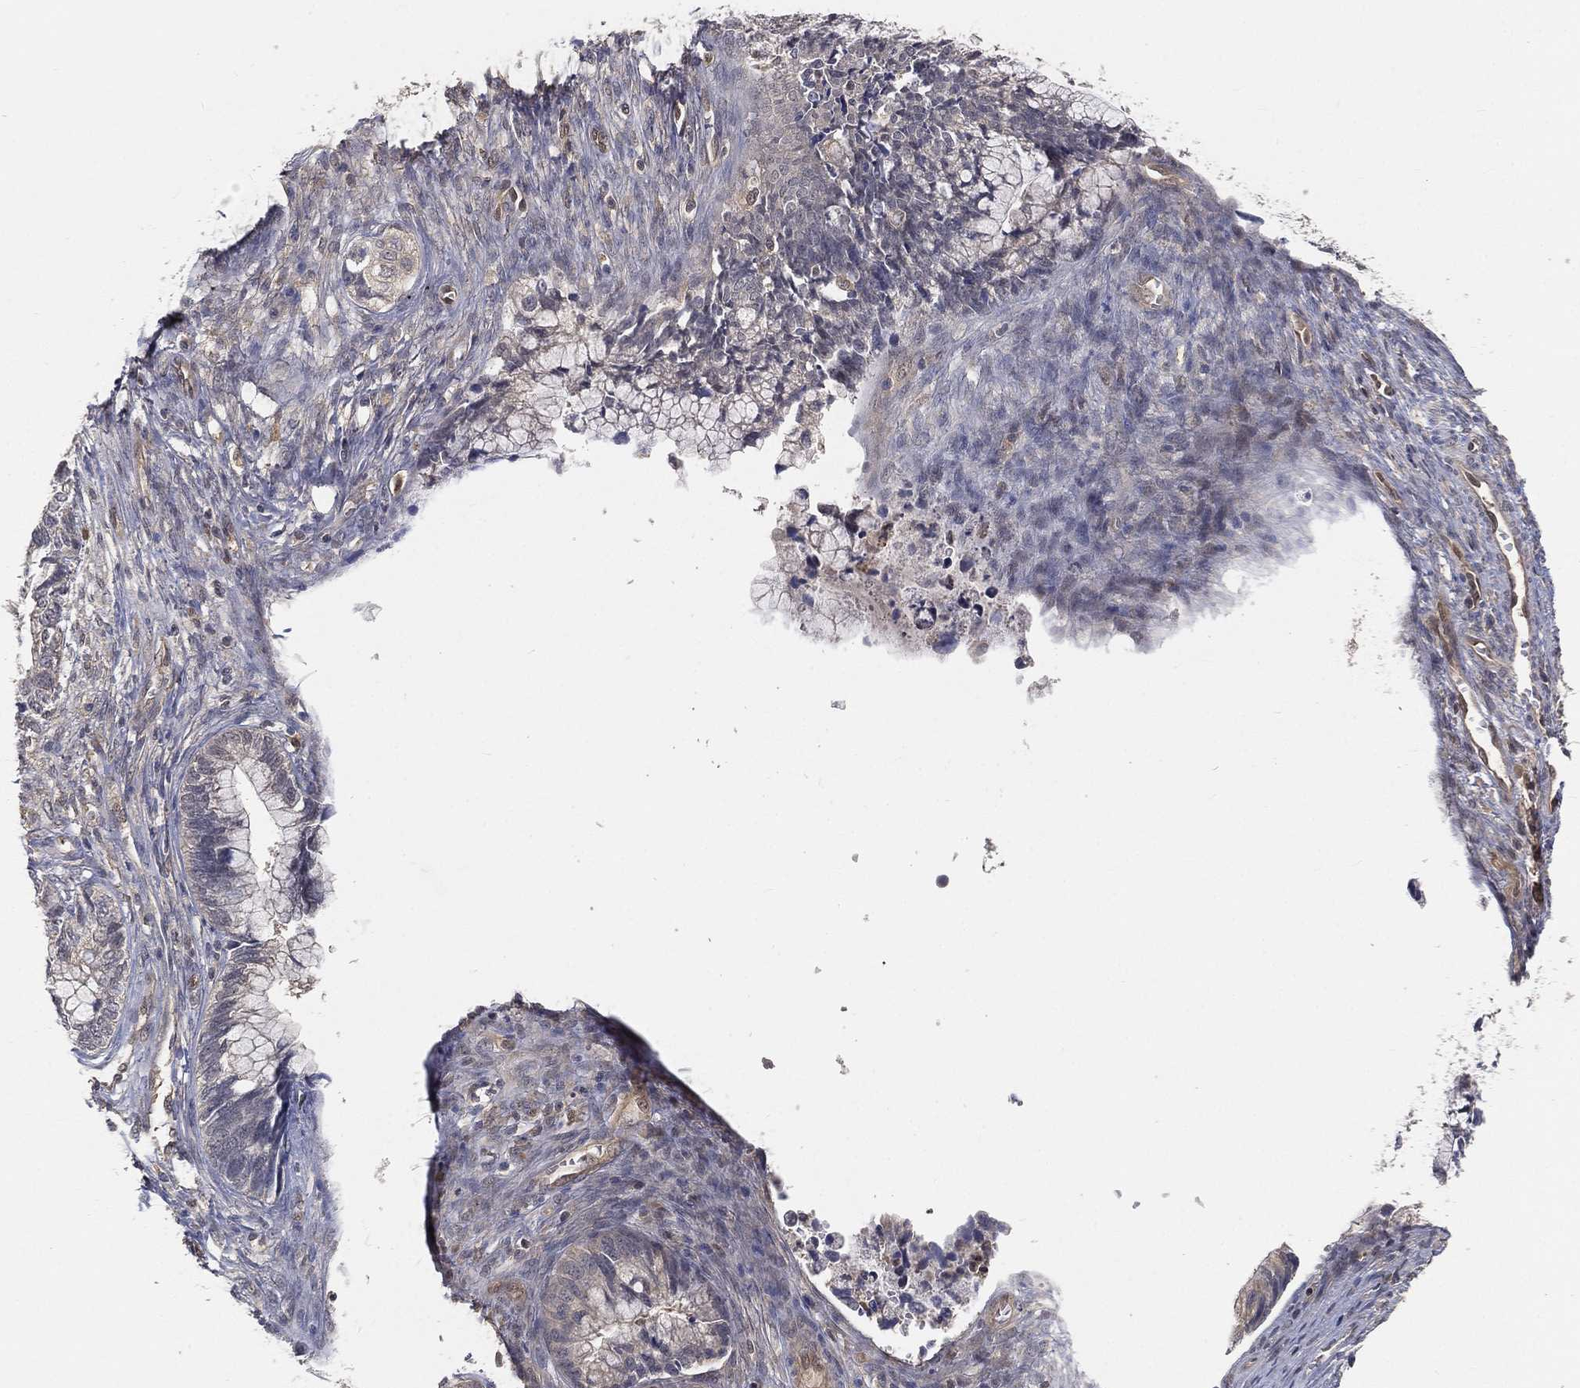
{"staining": {"intensity": "negative", "quantity": "none", "location": "none"}, "tissue": "cervical cancer", "cell_type": "Tumor cells", "image_type": "cancer", "snomed": [{"axis": "morphology", "description": "Adenocarcinoma, NOS"}, {"axis": "topography", "description": "Cervix"}], "caption": "This is a image of immunohistochemistry (IHC) staining of adenocarcinoma (cervical), which shows no staining in tumor cells.", "gene": "MAPK1", "patient": {"sex": "female", "age": 44}}